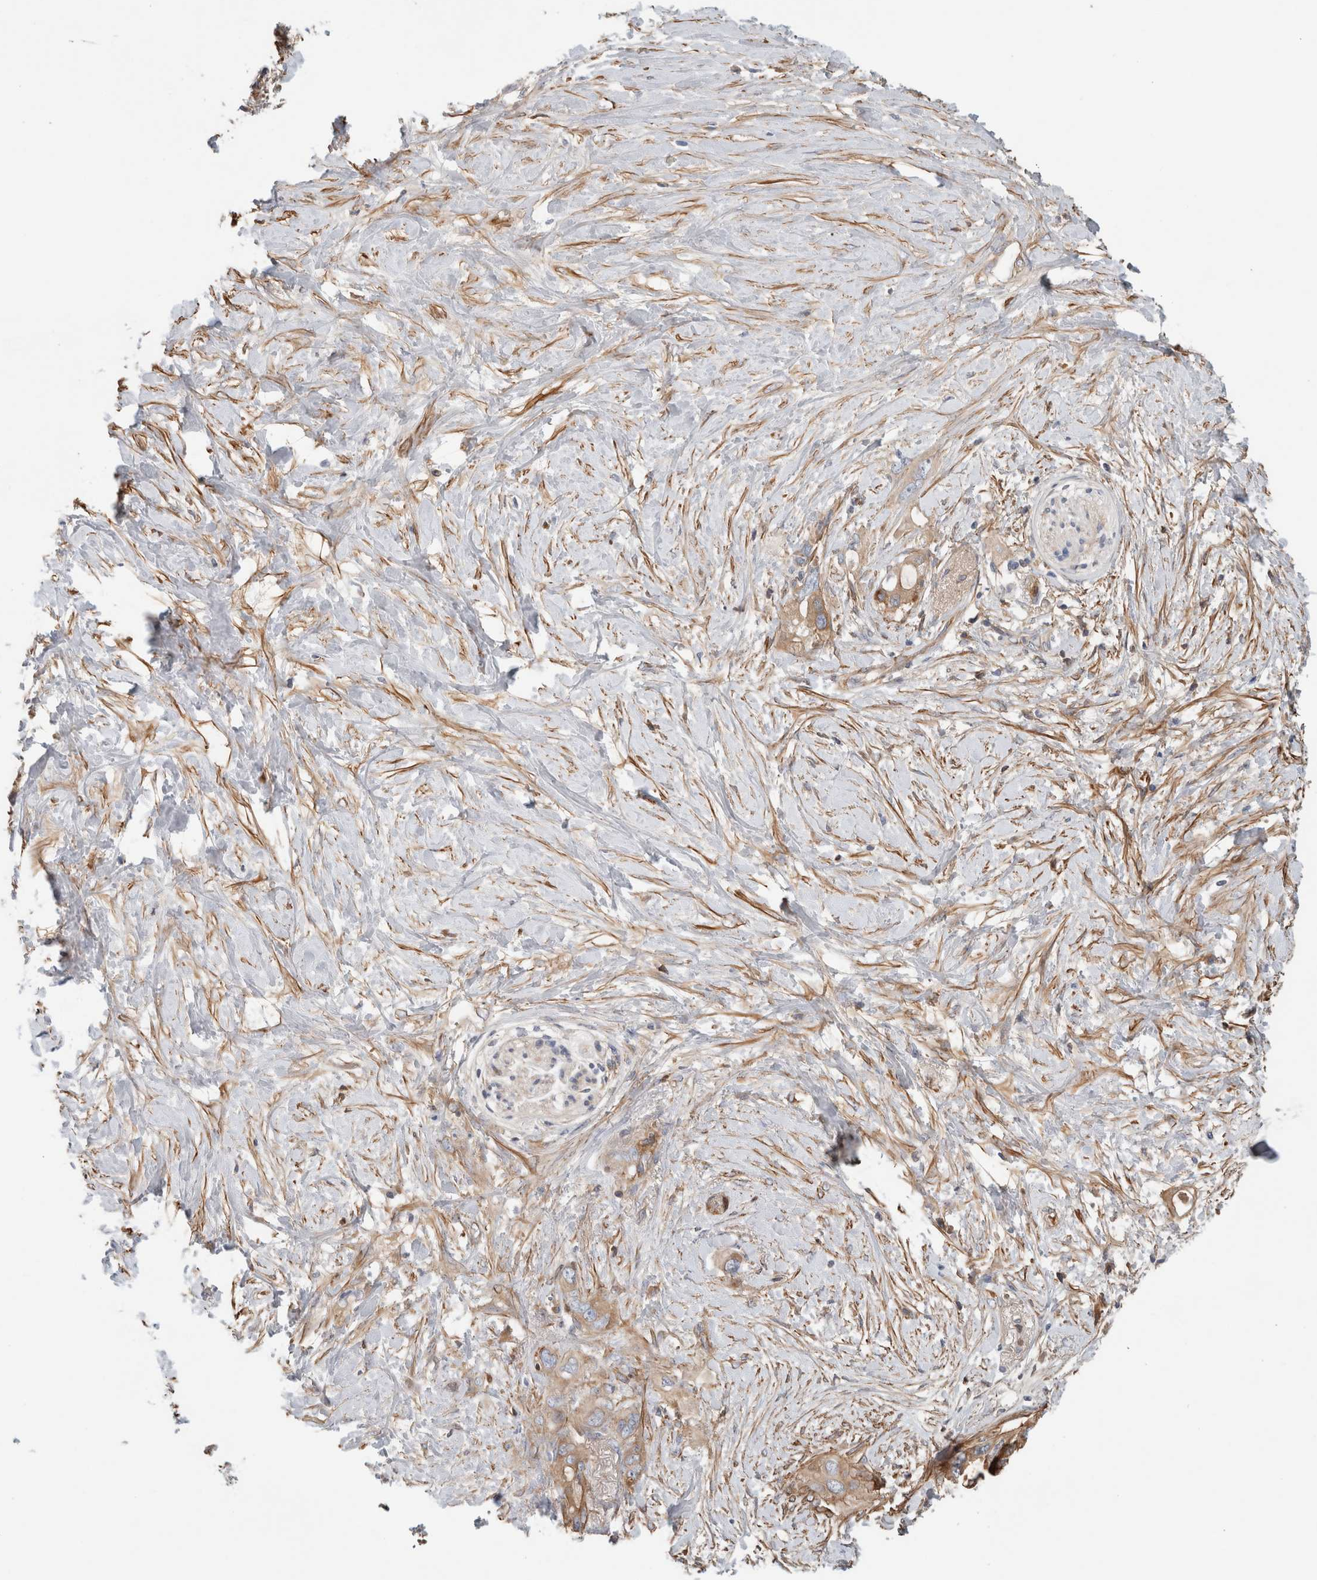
{"staining": {"intensity": "moderate", "quantity": "25%-75%", "location": "cytoplasmic/membranous"}, "tissue": "pancreatic cancer", "cell_type": "Tumor cells", "image_type": "cancer", "snomed": [{"axis": "morphology", "description": "Adenocarcinoma, NOS"}, {"axis": "topography", "description": "Pancreas"}], "caption": "Protein expression by immunohistochemistry (IHC) displays moderate cytoplasmic/membranous expression in about 25%-75% of tumor cells in adenocarcinoma (pancreatic). (Brightfield microscopy of DAB IHC at high magnification).", "gene": "CFI", "patient": {"sex": "female", "age": 56}}